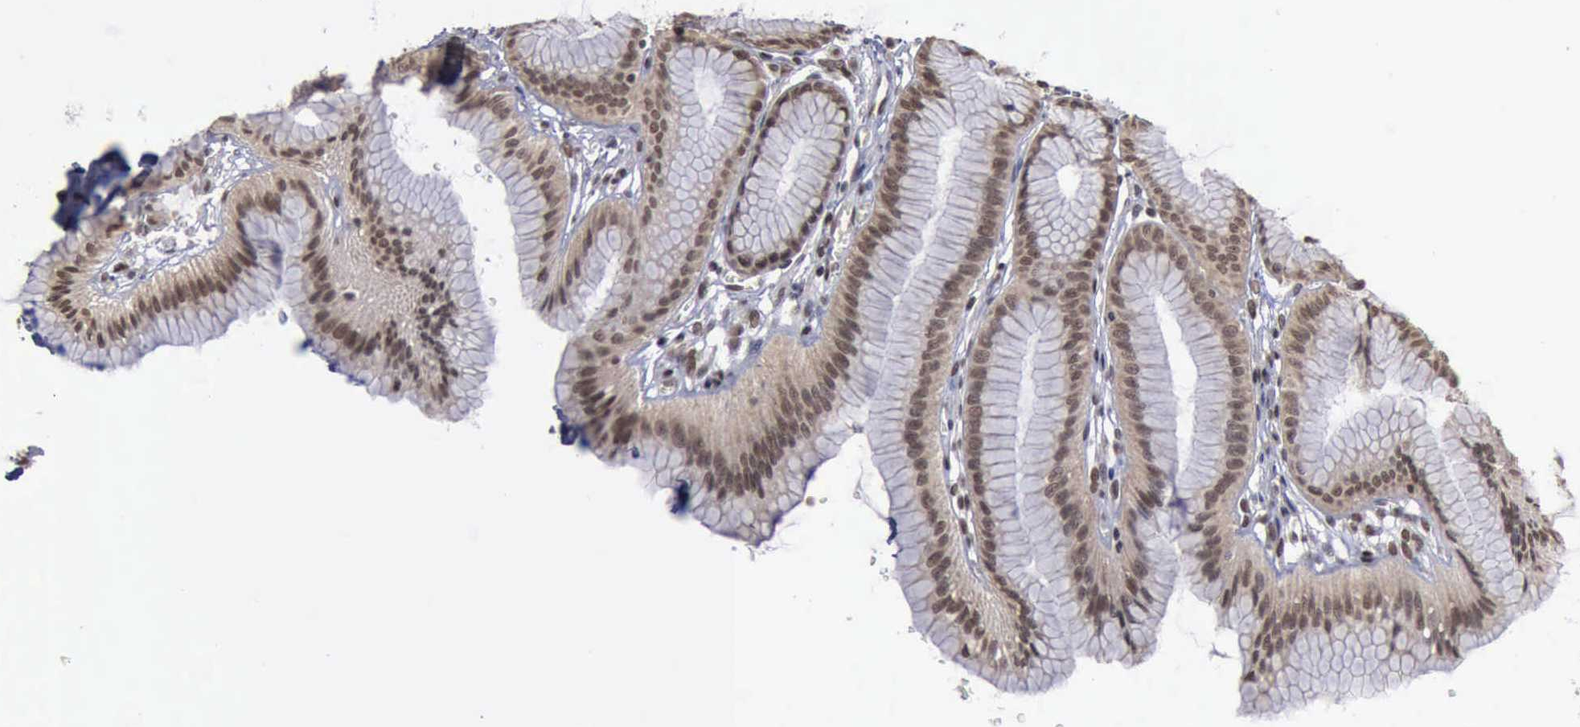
{"staining": {"intensity": "moderate", "quantity": ">75%", "location": "cytoplasmic/membranous,nuclear"}, "tissue": "stomach", "cell_type": "Glandular cells", "image_type": "normal", "snomed": [{"axis": "morphology", "description": "Normal tissue, NOS"}, {"axis": "topography", "description": "Stomach"}], "caption": "Unremarkable stomach was stained to show a protein in brown. There is medium levels of moderate cytoplasmic/membranous,nuclear staining in about >75% of glandular cells. The staining was performed using DAB (3,3'-diaminobenzidine), with brown indicating positive protein expression. Nuclei are stained blue with hematoxylin.", "gene": "RTCB", "patient": {"sex": "male", "age": 42}}